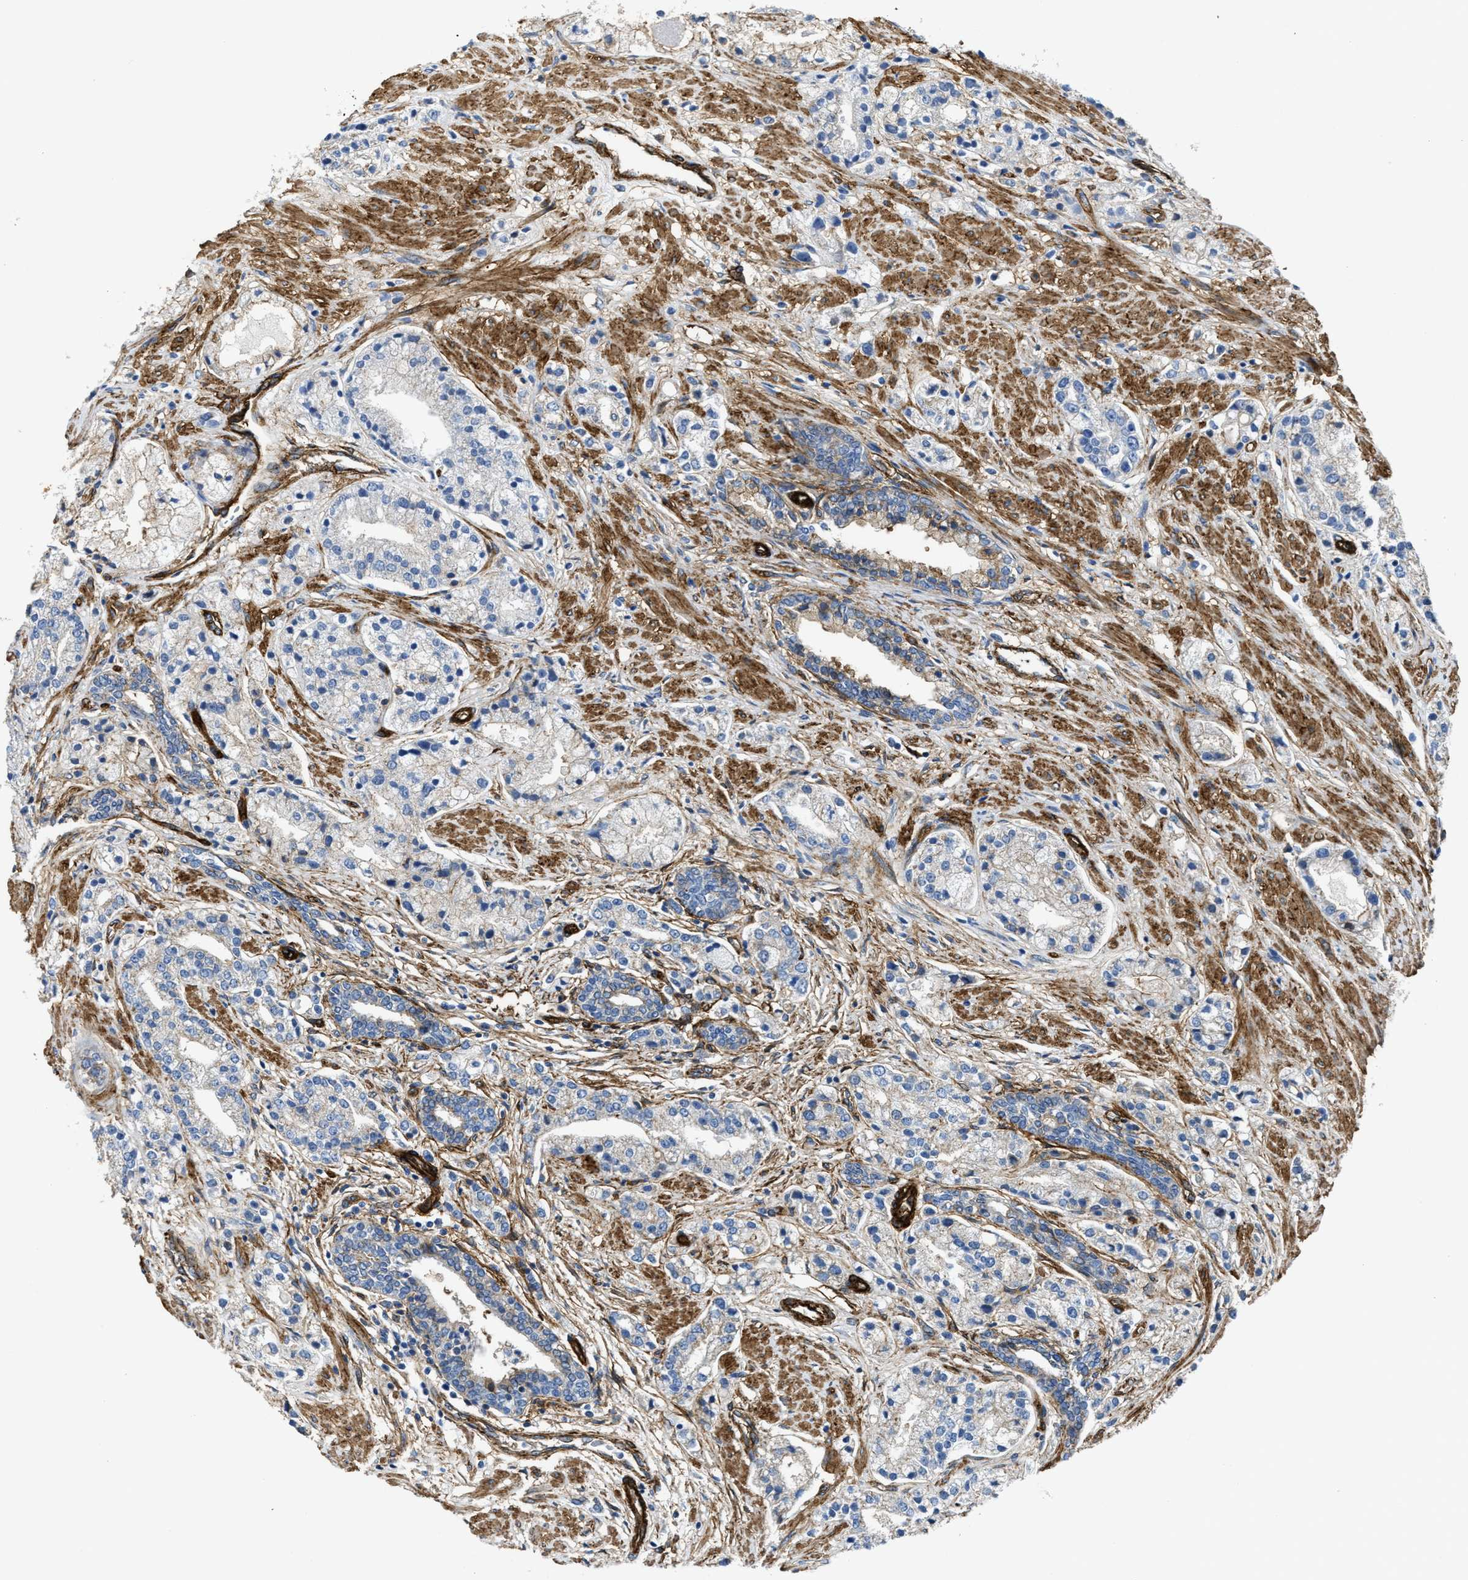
{"staining": {"intensity": "negative", "quantity": "none", "location": "none"}, "tissue": "prostate cancer", "cell_type": "Tumor cells", "image_type": "cancer", "snomed": [{"axis": "morphology", "description": "Adenocarcinoma, High grade"}, {"axis": "topography", "description": "Prostate"}], "caption": "Immunohistochemical staining of human prostate high-grade adenocarcinoma demonstrates no significant positivity in tumor cells.", "gene": "NAB1", "patient": {"sex": "male", "age": 50}}